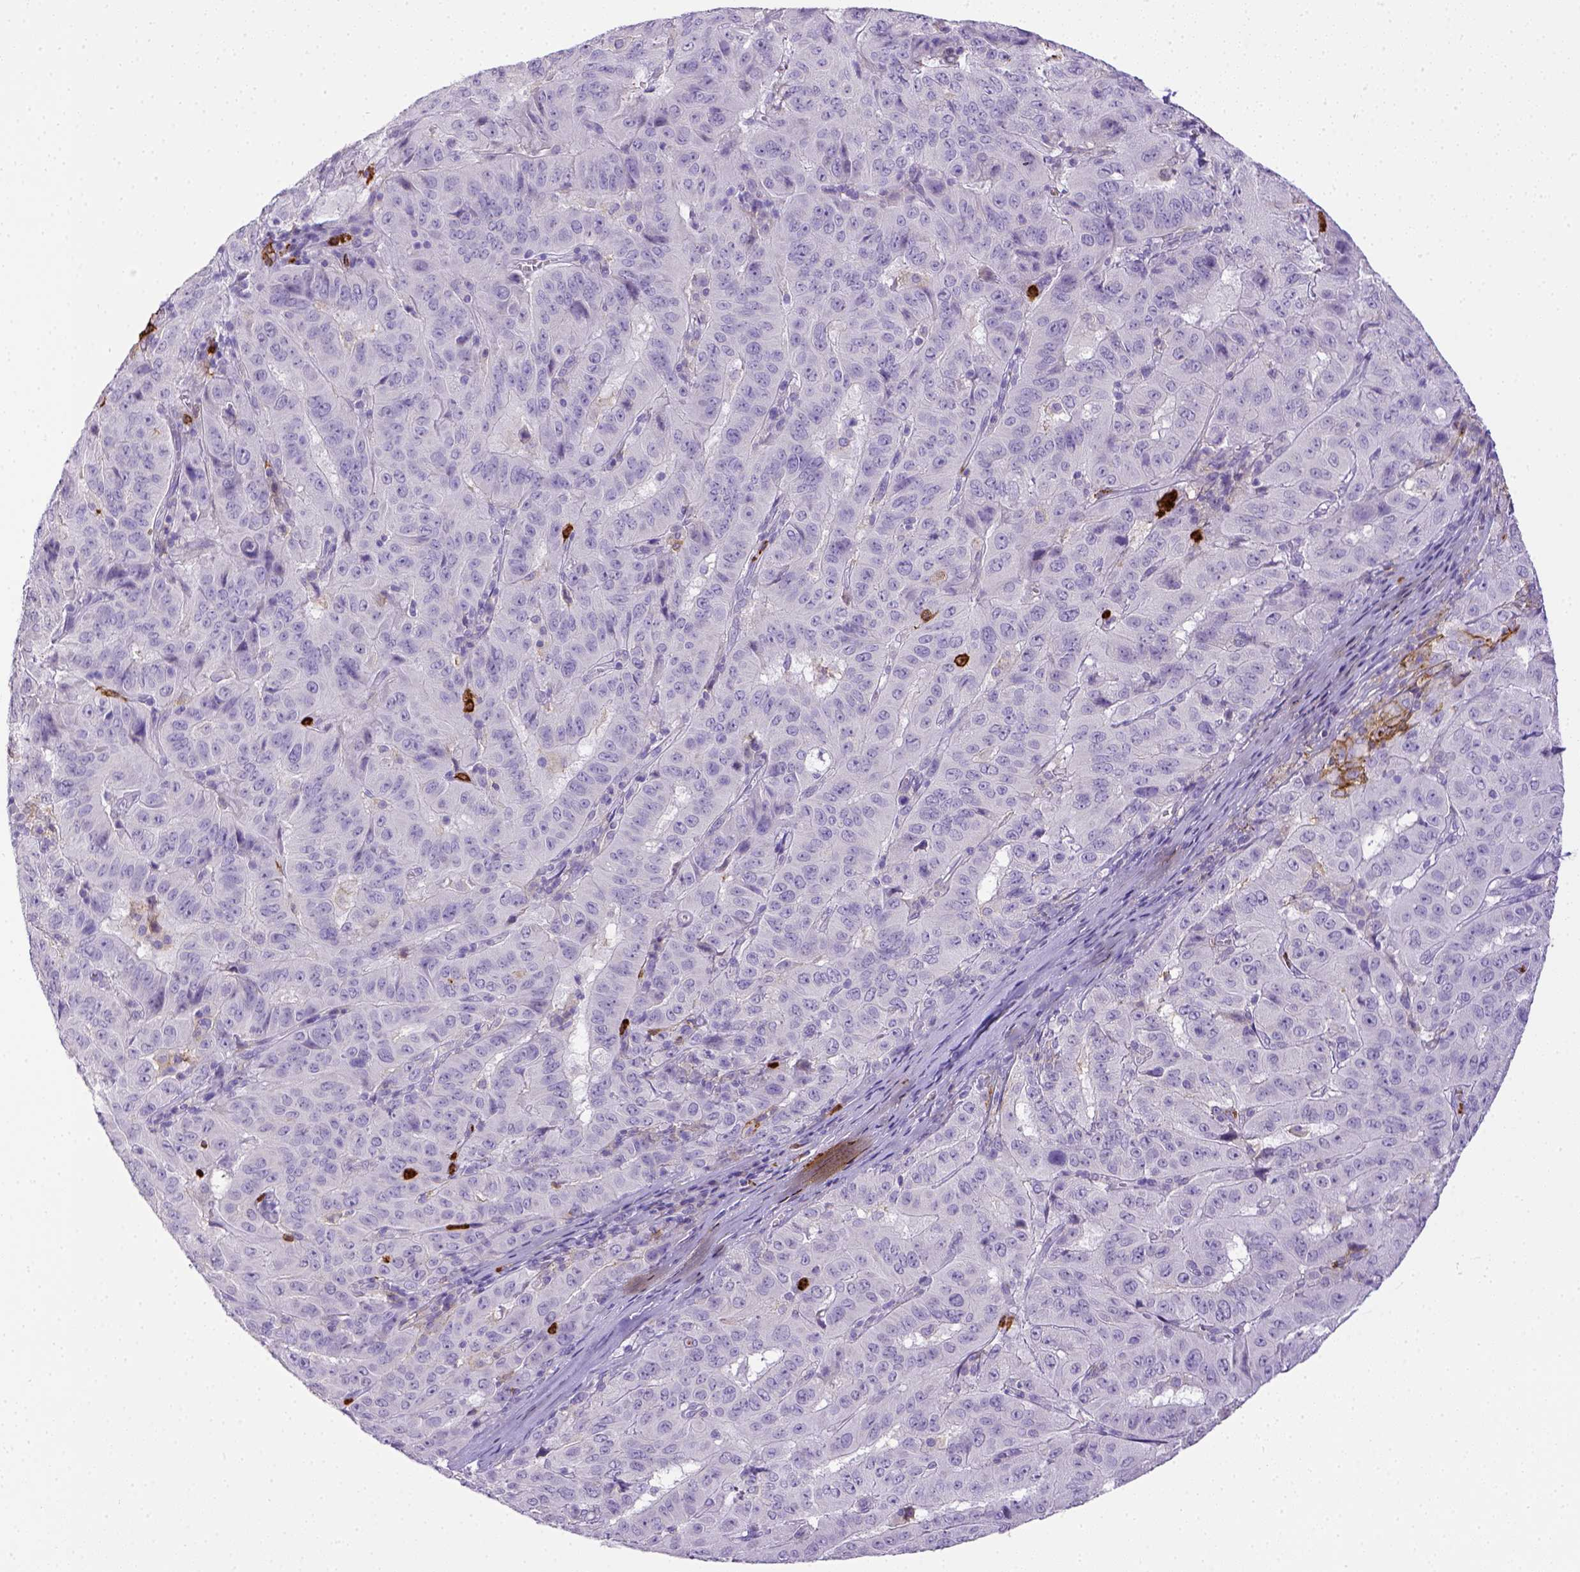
{"staining": {"intensity": "negative", "quantity": "none", "location": "none"}, "tissue": "pancreatic cancer", "cell_type": "Tumor cells", "image_type": "cancer", "snomed": [{"axis": "morphology", "description": "Adenocarcinoma, NOS"}, {"axis": "topography", "description": "Pancreas"}], "caption": "Tumor cells show no significant expression in pancreatic adenocarcinoma.", "gene": "ITGAM", "patient": {"sex": "male", "age": 63}}